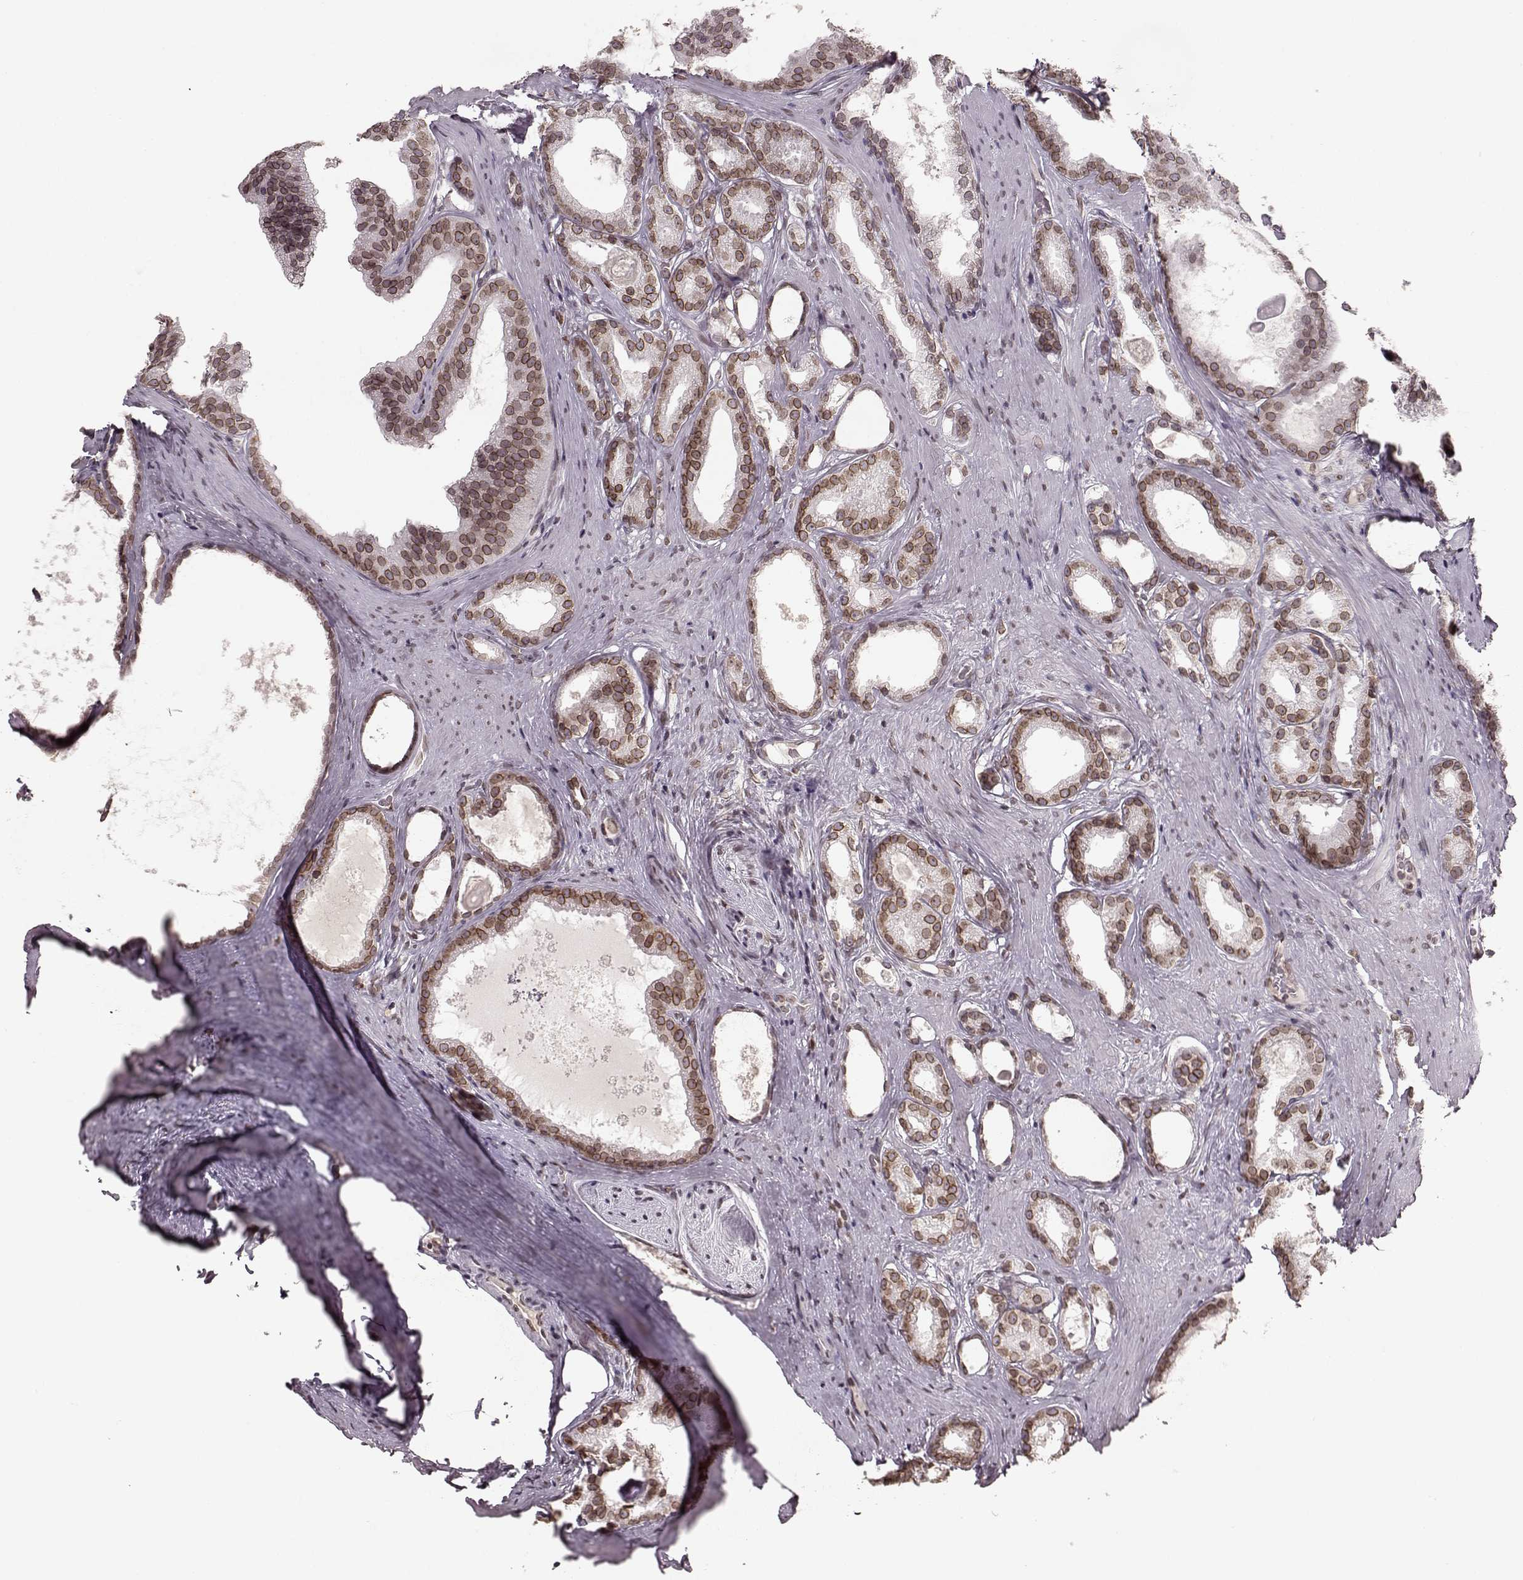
{"staining": {"intensity": "moderate", "quantity": ">75%", "location": "cytoplasmic/membranous,nuclear"}, "tissue": "prostate cancer", "cell_type": "Tumor cells", "image_type": "cancer", "snomed": [{"axis": "morphology", "description": "Adenocarcinoma, Low grade"}, {"axis": "topography", "description": "Prostate"}], "caption": "IHC micrograph of neoplastic tissue: low-grade adenocarcinoma (prostate) stained using IHC displays medium levels of moderate protein expression localized specifically in the cytoplasmic/membranous and nuclear of tumor cells, appearing as a cytoplasmic/membranous and nuclear brown color.", "gene": "DCAF12", "patient": {"sex": "male", "age": 65}}